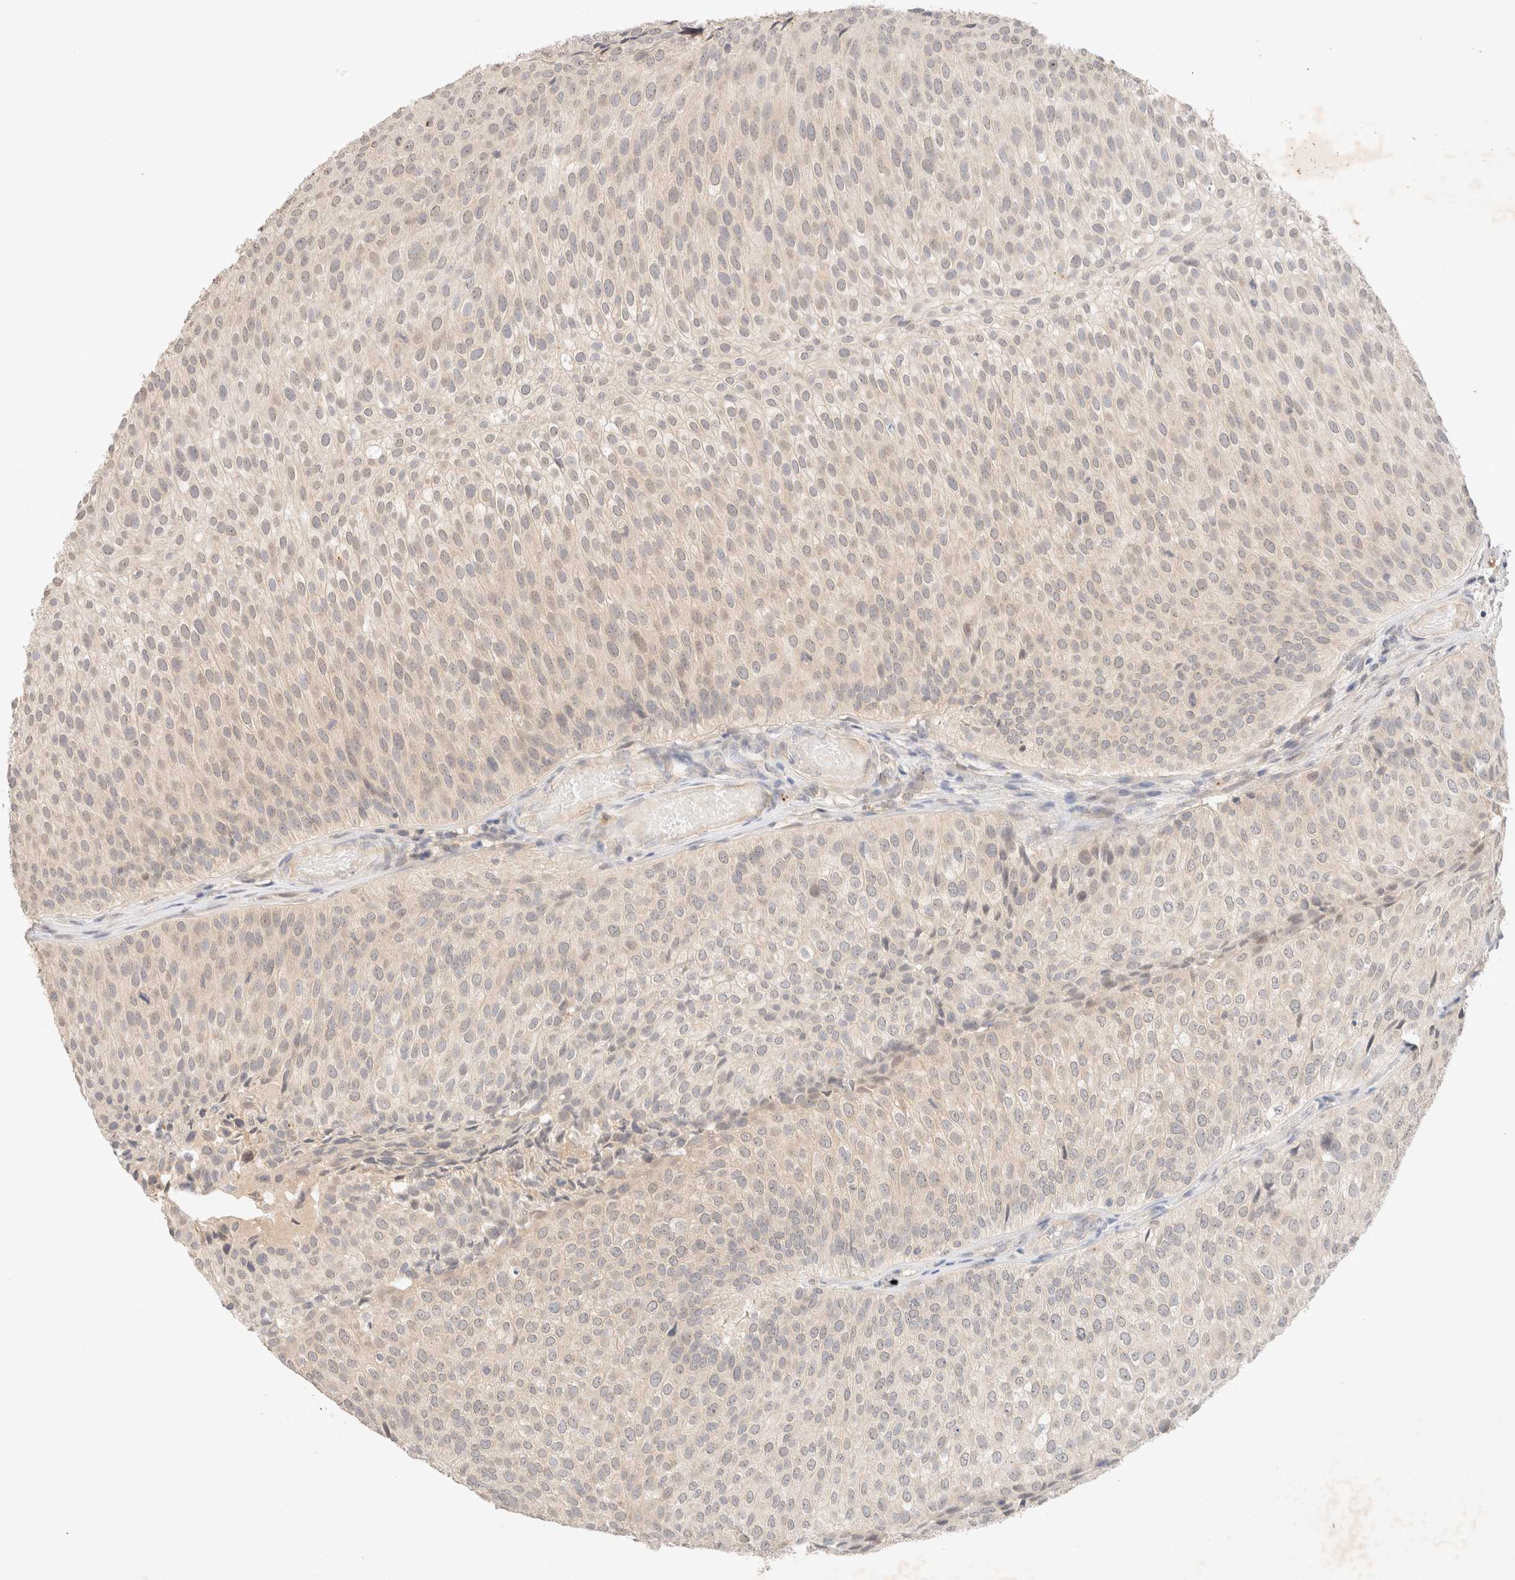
{"staining": {"intensity": "negative", "quantity": "none", "location": "none"}, "tissue": "urothelial cancer", "cell_type": "Tumor cells", "image_type": "cancer", "snomed": [{"axis": "morphology", "description": "Urothelial carcinoma, Low grade"}, {"axis": "topography", "description": "Urinary bladder"}], "caption": "IHC photomicrograph of neoplastic tissue: human urothelial carcinoma (low-grade) stained with DAB exhibits no significant protein staining in tumor cells.", "gene": "SARM1", "patient": {"sex": "male", "age": 86}}